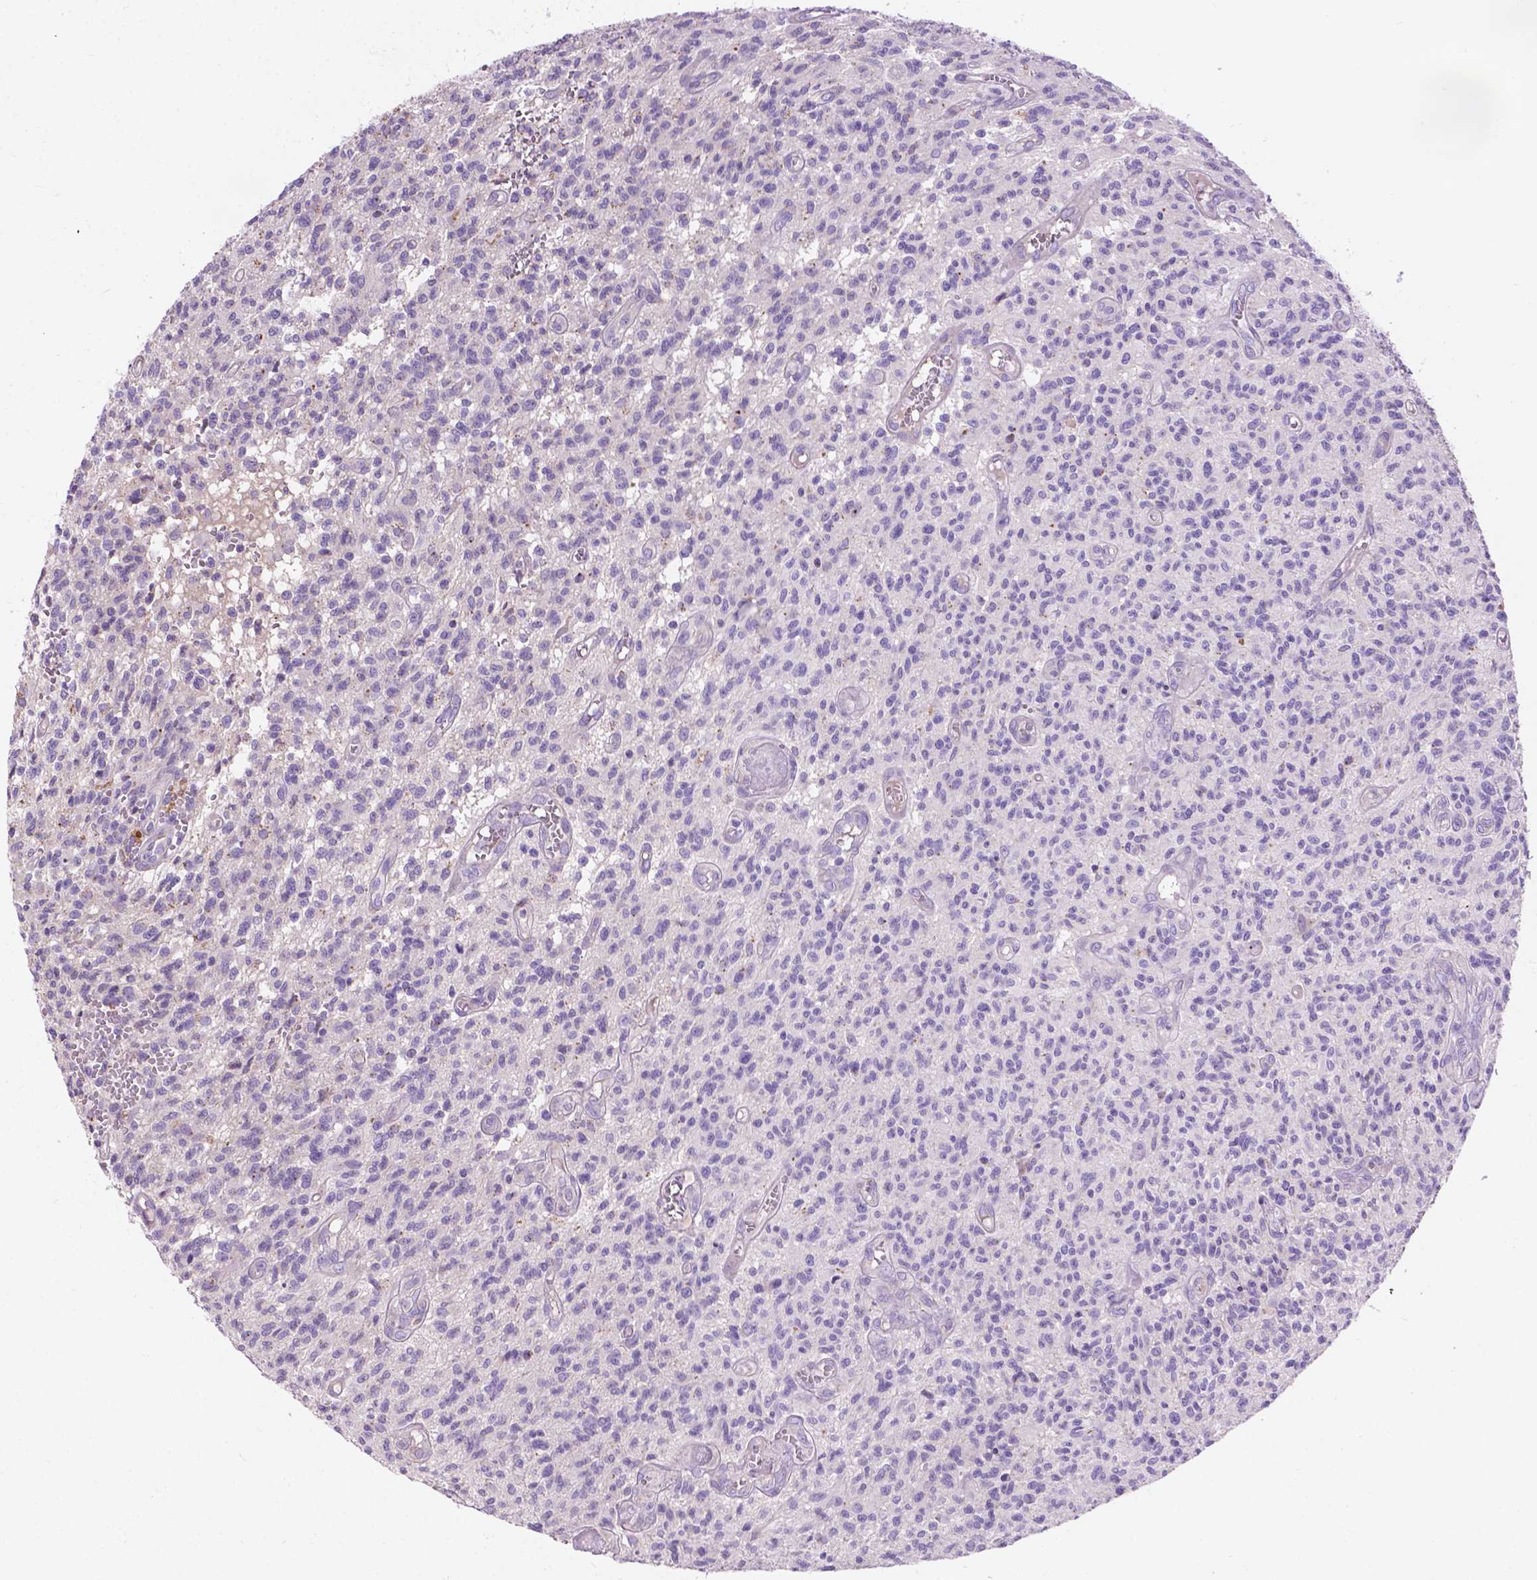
{"staining": {"intensity": "negative", "quantity": "none", "location": "none"}, "tissue": "glioma", "cell_type": "Tumor cells", "image_type": "cancer", "snomed": [{"axis": "morphology", "description": "Glioma, malignant, Low grade"}, {"axis": "topography", "description": "Brain"}], "caption": "The photomicrograph demonstrates no significant staining in tumor cells of malignant low-grade glioma.", "gene": "NOXO1", "patient": {"sex": "male", "age": 64}}